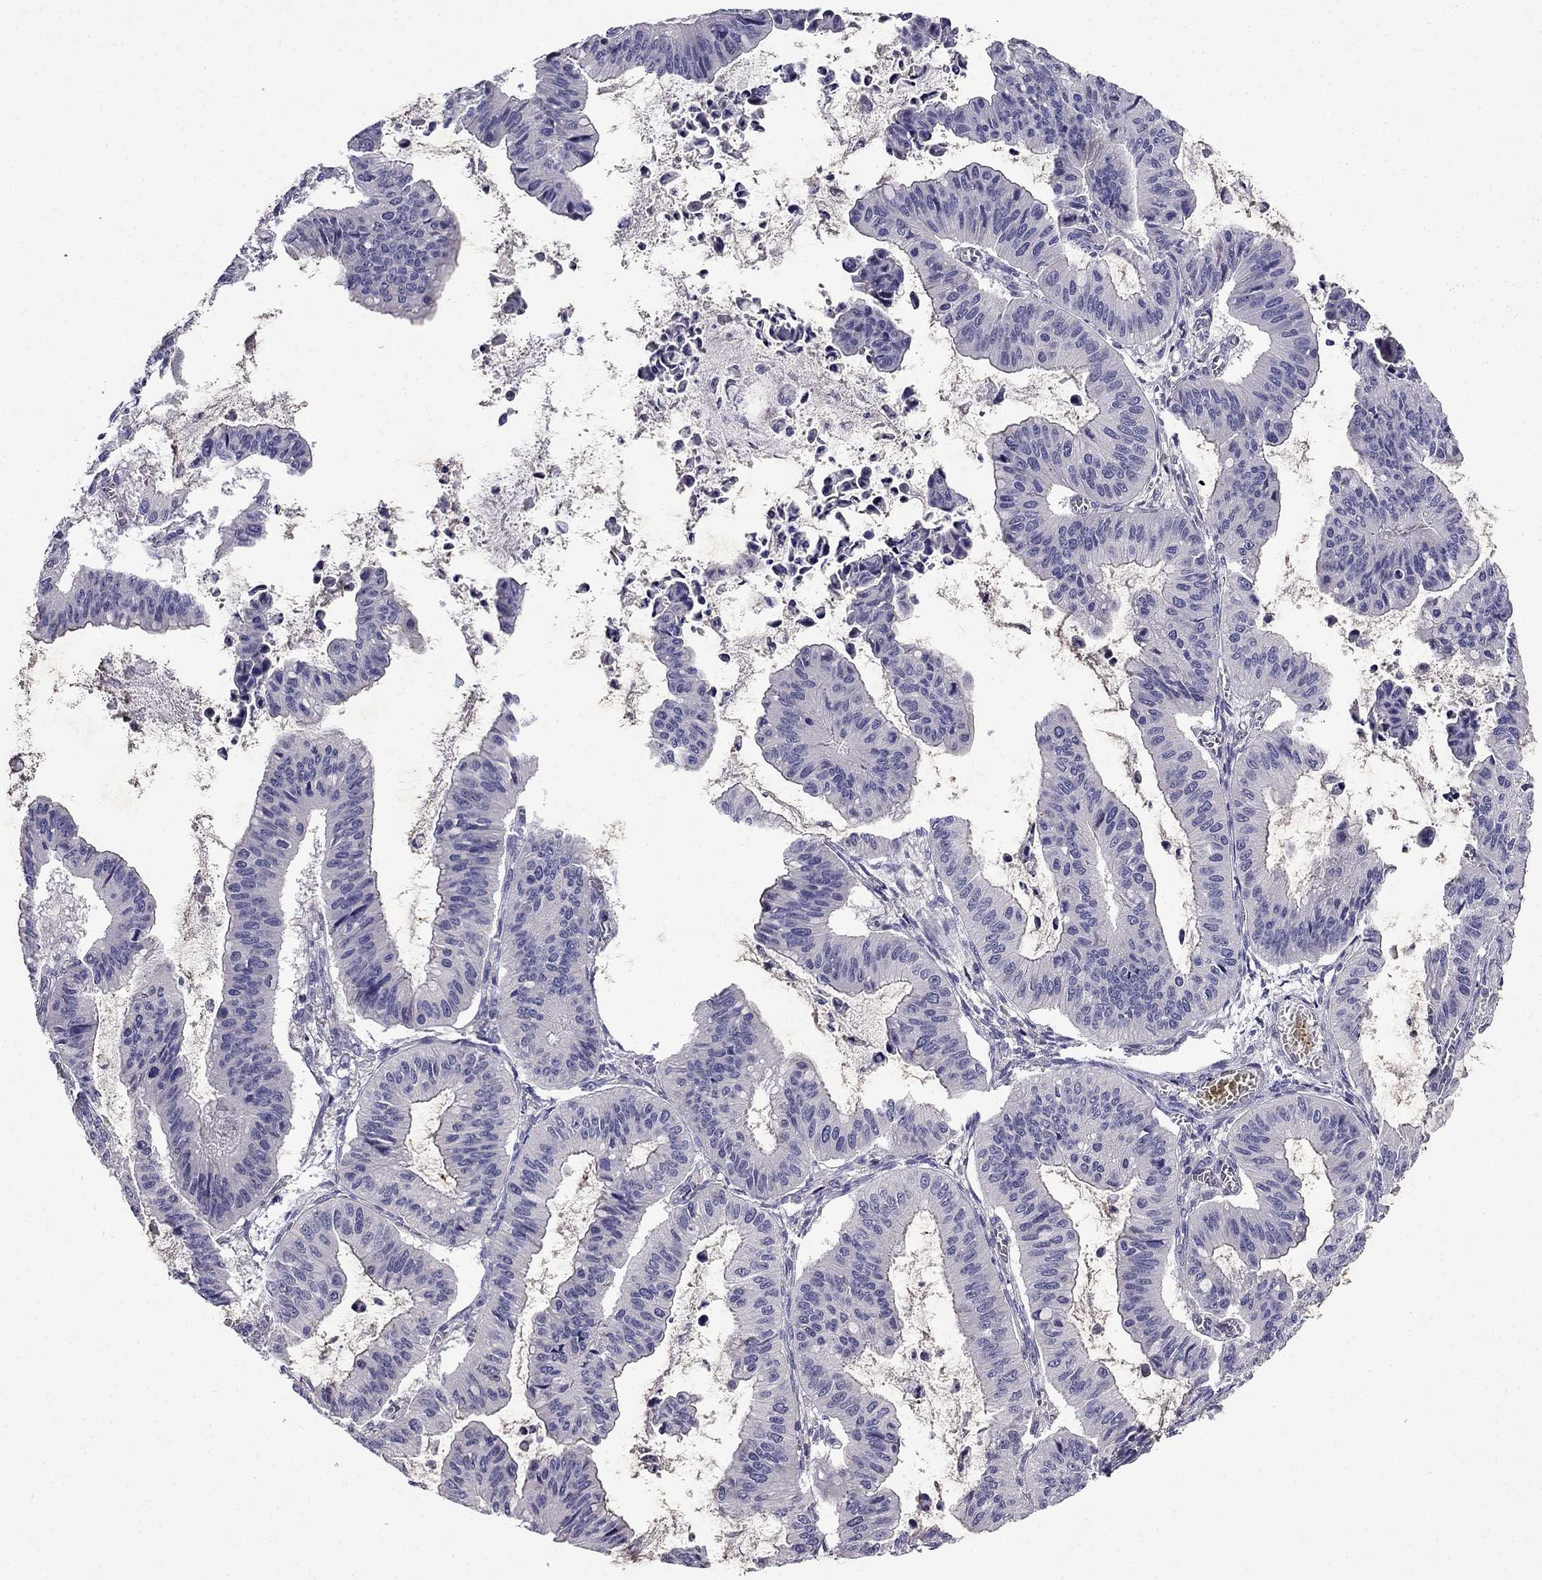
{"staining": {"intensity": "negative", "quantity": "none", "location": "none"}, "tissue": "ovarian cancer", "cell_type": "Tumor cells", "image_type": "cancer", "snomed": [{"axis": "morphology", "description": "Cystadenocarcinoma, mucinous, NOS"}, {"axis": "topography", "description": "Ovary"}], "caption": "Immunohistochemistry of human ovarian cancer (mucinous cystadenocarcinoma) shows no expression in tumor cells. Brightfield microscopy of immunohistochemistry stained with DAB (brown) and hematoxylin (blue), captured at high magnification.", "gene": "PI16", "patient": {"sex": "female", "age": 72}}